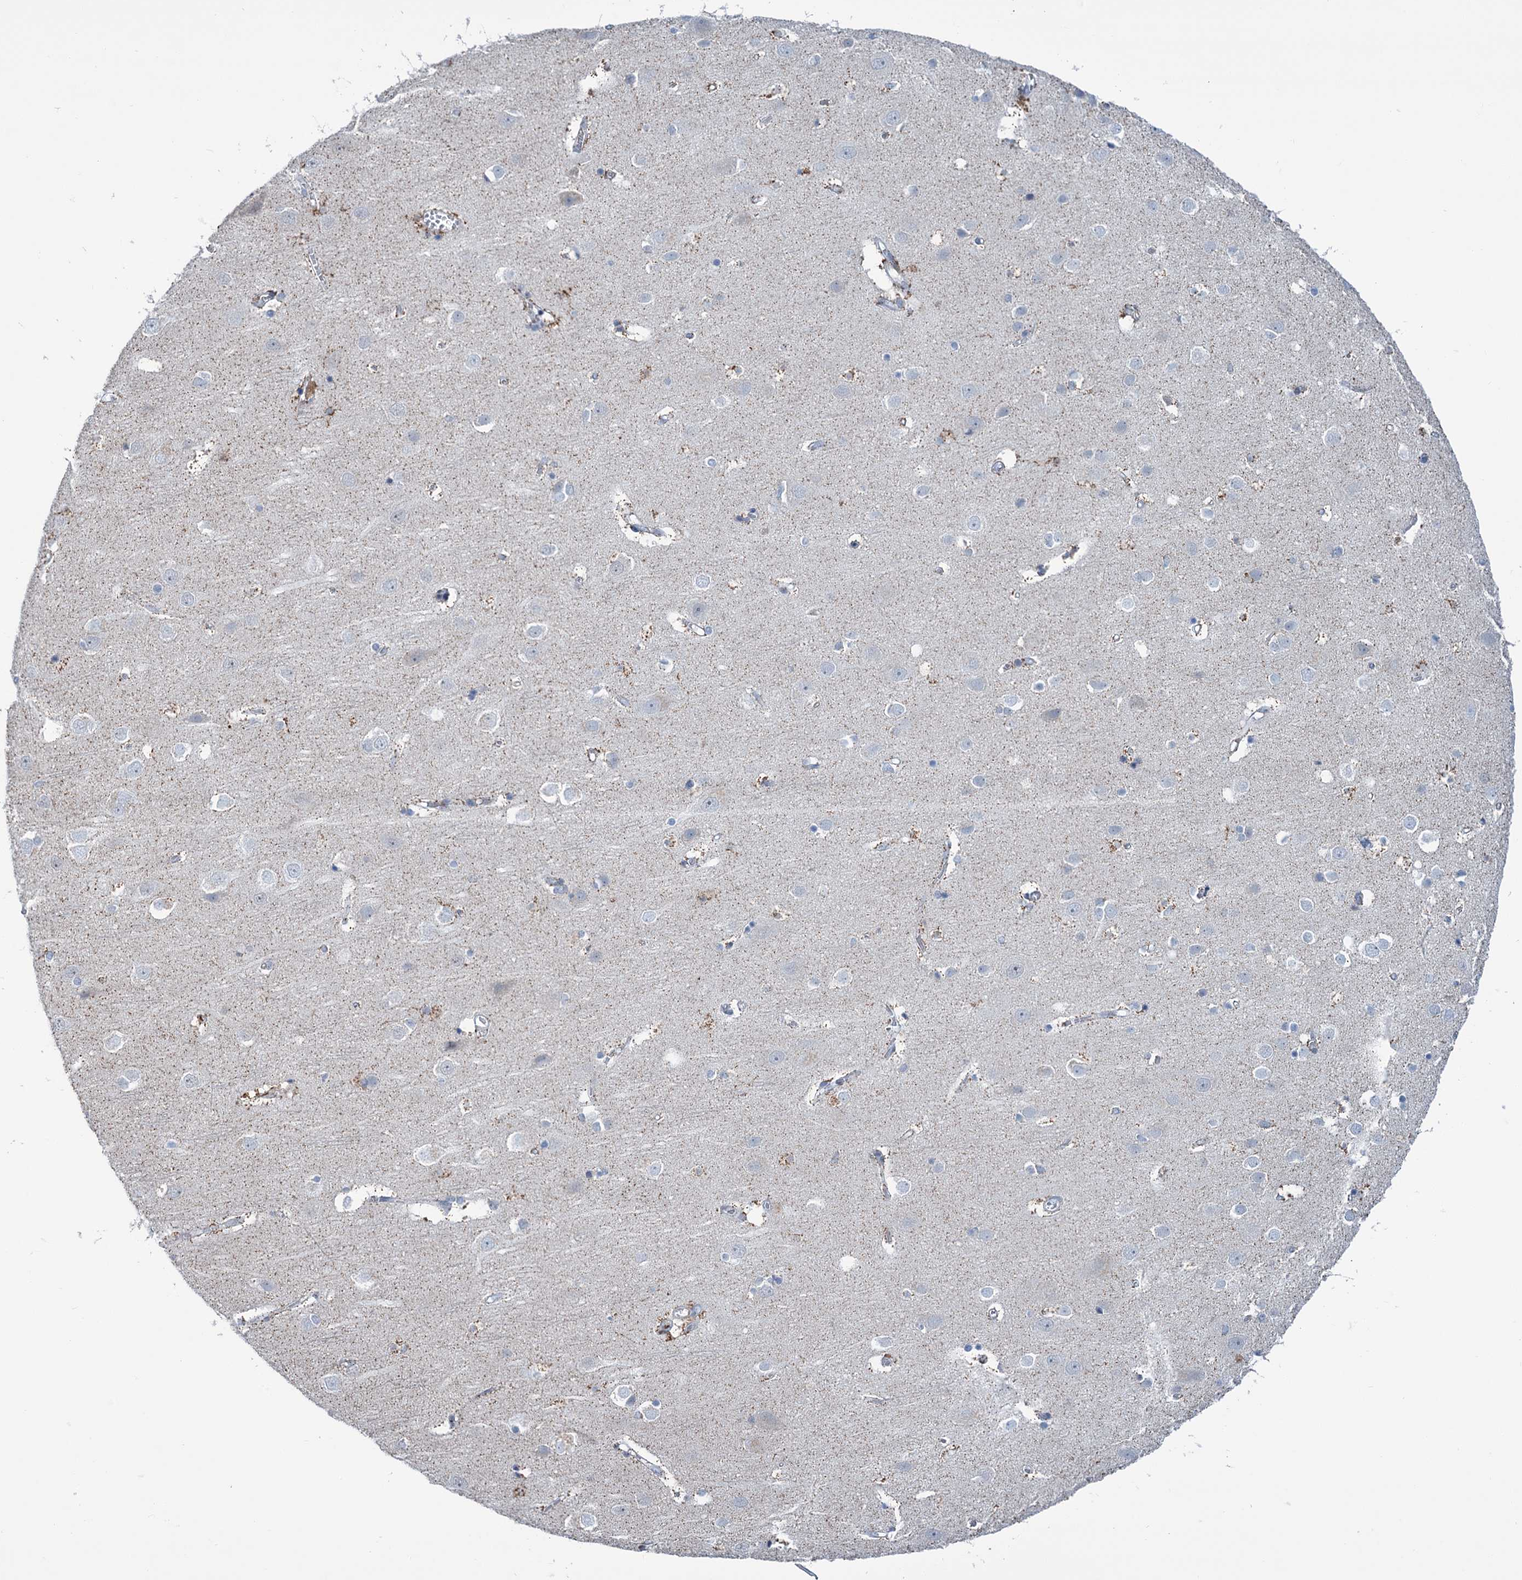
{"staining": {"intensity": "negative", "quantity": "none", "location": "none"}, "tissue": "cerebral cortex", "cell_type": "Endothelial cells", "image_type": "normal", "snomed": [{"axis": "morphology", "description": "Normal tissue, NOS"}, {"axis": "topography", "description": "Cerebral cortex"}], "caption": "High power microscopy micrograph of an IHC image of unremarkable cerebral cortex, revealing no significant positivity in endothelial cells.", "gene": "LPIN1", "patient": {"sex": "male", "age": 54}}